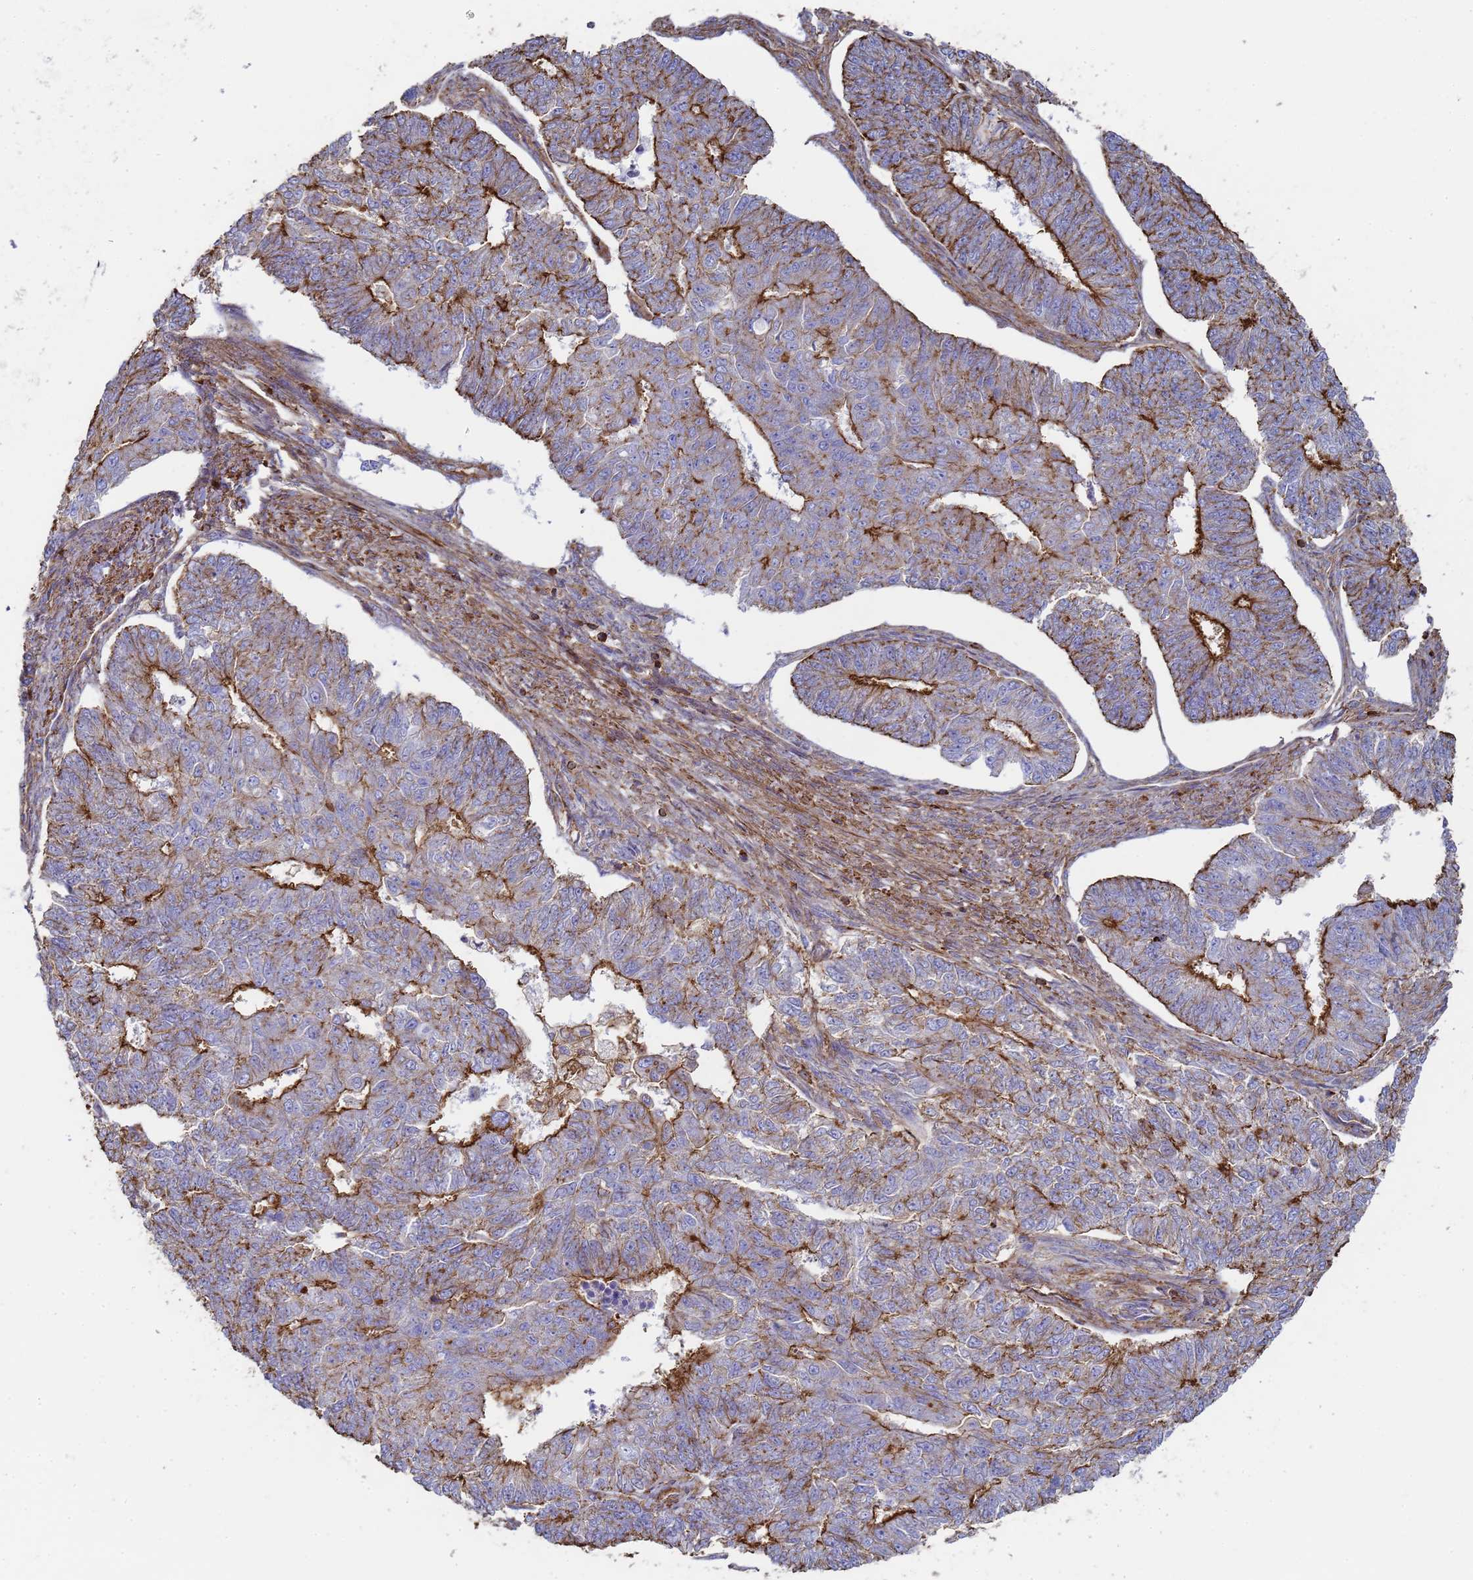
{"staining": {"intensity": "strong", "quantity": "25%-75%", "location": "cytoplasmic/membranous"}, "tissue": "endometrial cancer", "cell_type": "Tumor cells", "image_type": "cancer", "snomed": [{"axis": "morphology", "description": "Adenocarcinoma, NOS"}, {"axis": "topography", "description": "Endometrium"}], "caption": "This is a photomicrograph of immunohistochemistry staining of endometrial adenocarcinoma, which shows strong positivity in the cytoplasmic/membranous of tumor cells.", "gene": "ACTB", "patient": {"sex": "female", "age": 32}}